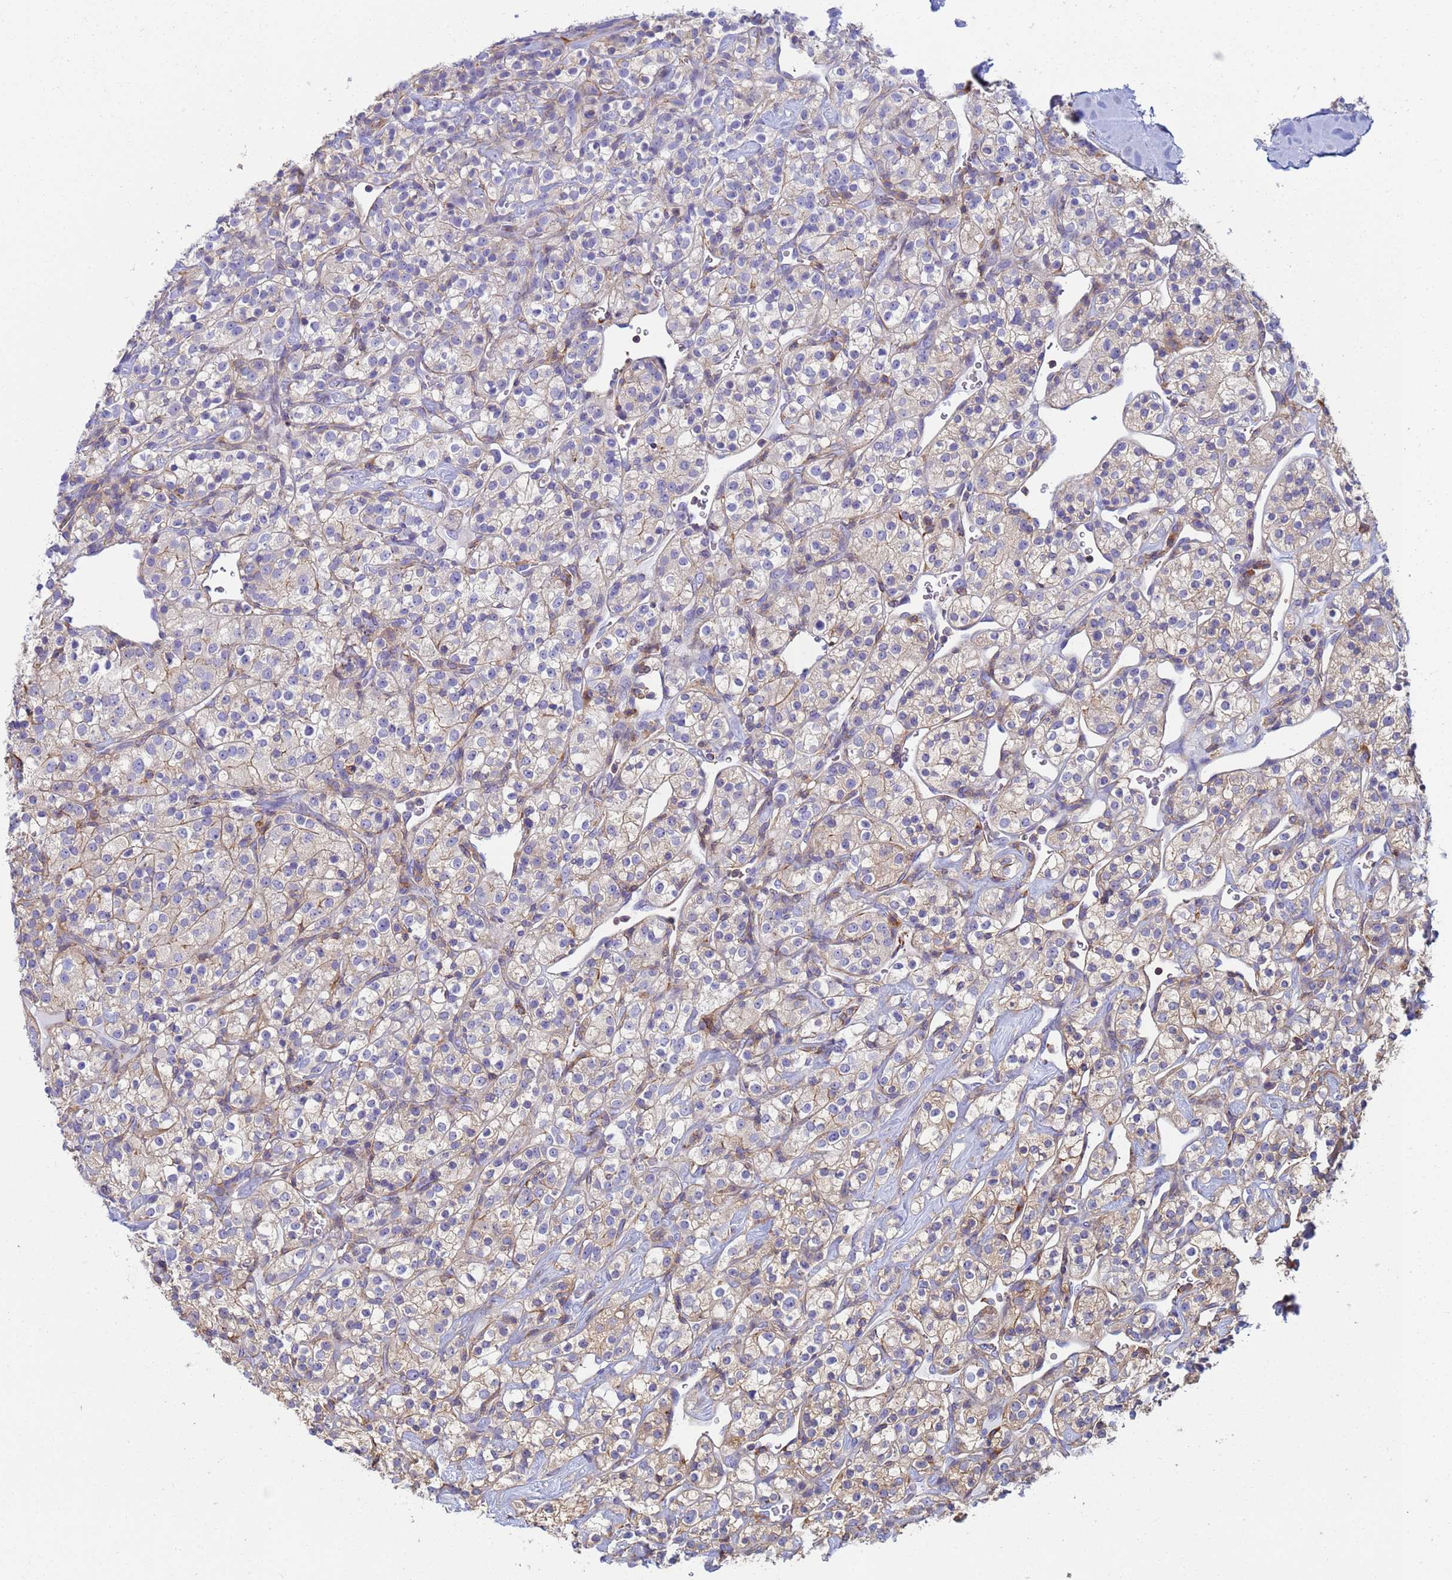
{"staining": {"intensity": "weak", "quantity": "<25%", "location": "cytoplasmic/membranous"}, "tissue": "renal cancer", "cell_type": "Tumor cells", "image_type": "cancer", "snomed": [{"axis": "morphology", "description": "Adenocarcinoma, NOS"}, {"axis": "topography", "description": "Kidney"}], "caption": "Tumor cells show no significant positivity in renal adenocarcinoma.", "gene": "ZNG1B", "patient": {"sex": "male", "age": 77}}